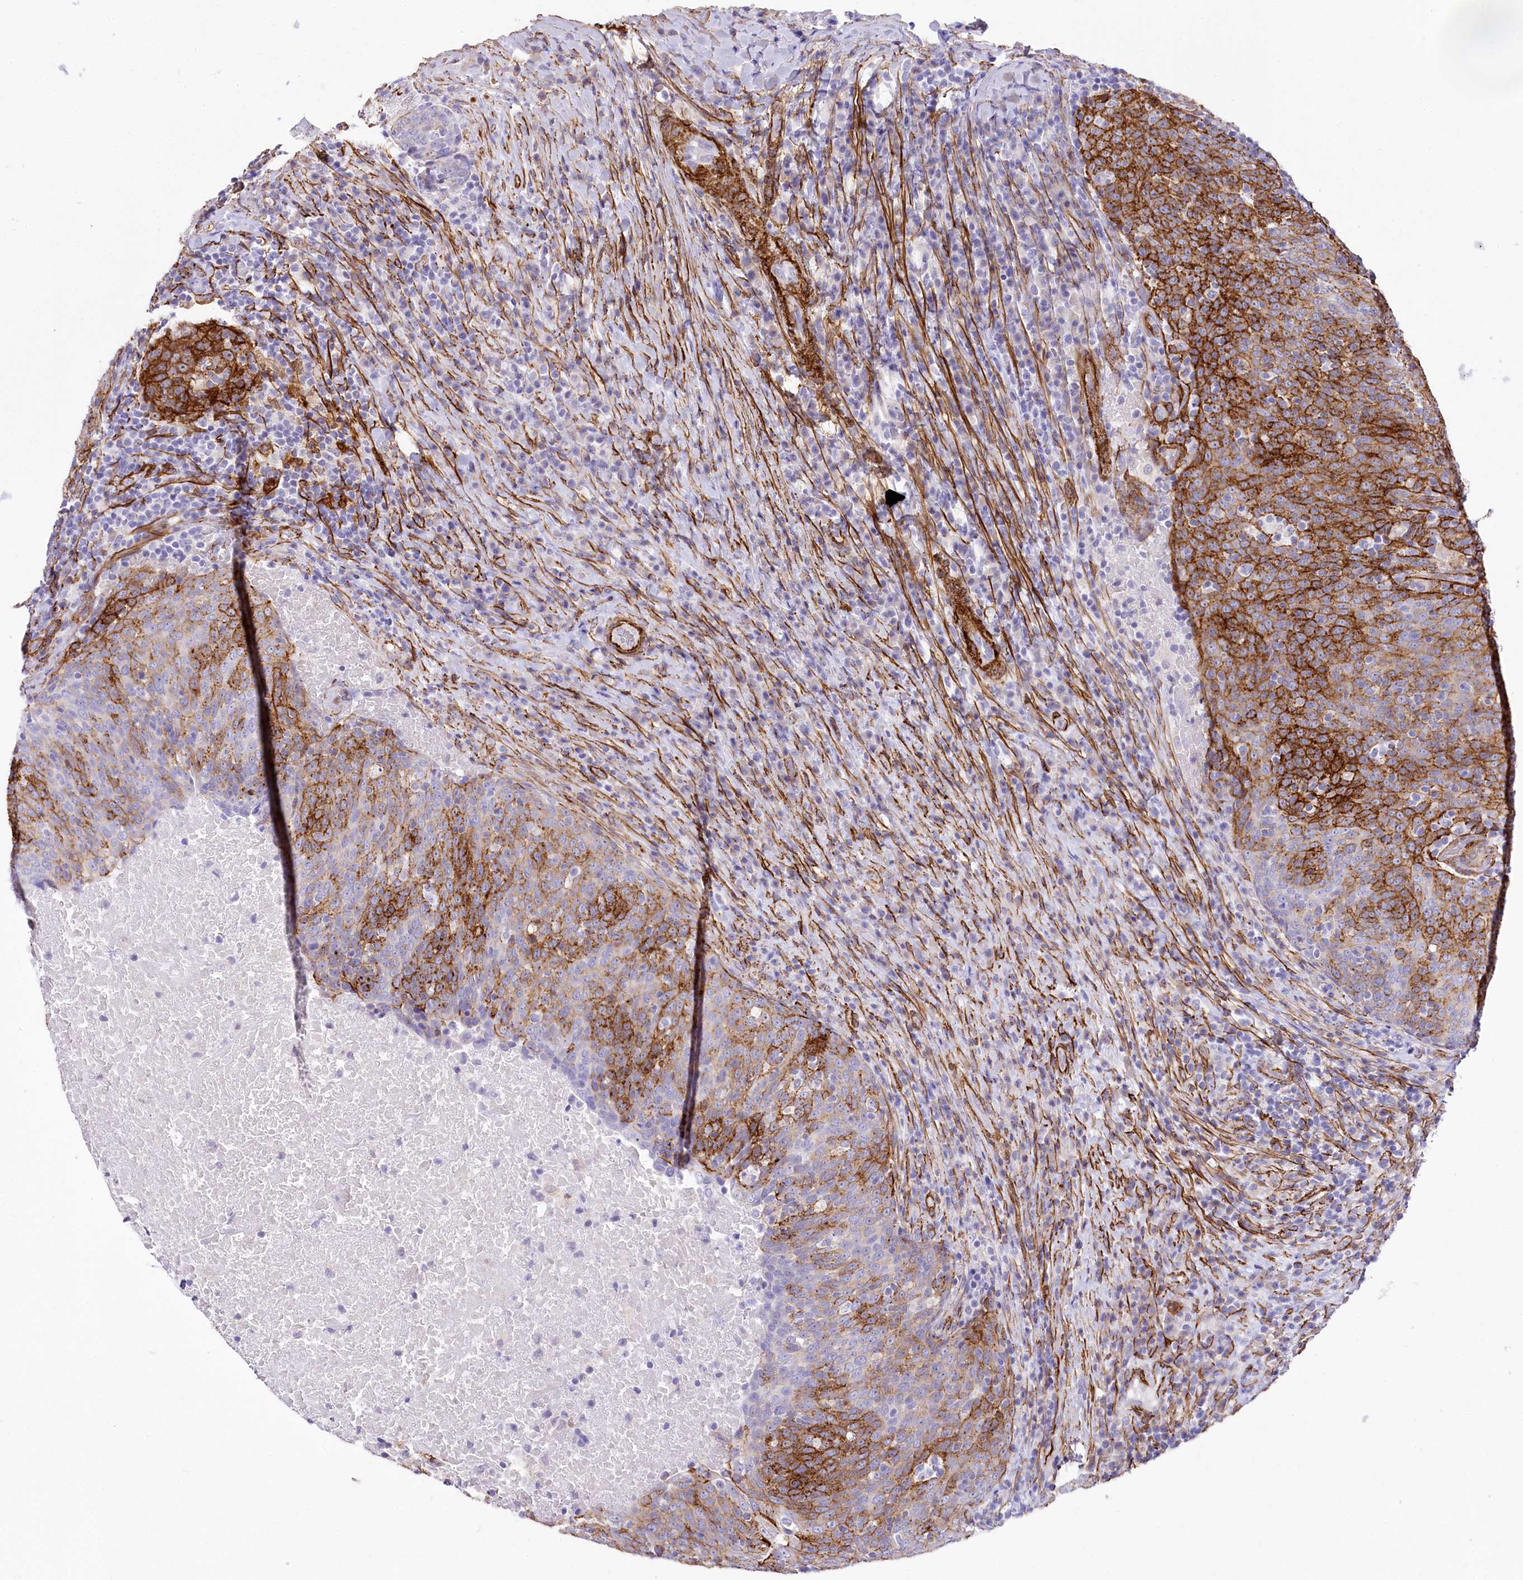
{"staining": {"intensity": "strong", "quantity": ">75%", "location": "cytoplasmic/membranous"}, "tissue": "head and neck cancer", "cell_type": "Tumor cells", "image_type": "cancer", "snomed": [{"axis": "morphology", "description": "Squamous cell carcinoma, NOS"}, {"axis": "morphology", "description": "Squamous cell carcinoma, metastatic, NOS"}, {"axis": "topography", "description": "Lymph node"}, {"axis": "topography", "description": "Head-Neck"}], "caption": "A brown stain labels strong cytoplasmic/membranous staining of a protein in metastatic squamous cell carcinoma (head and neck) tumor cells.", "gene": "SYNPO2", "patient": {"sex": "male", "age": 62}}